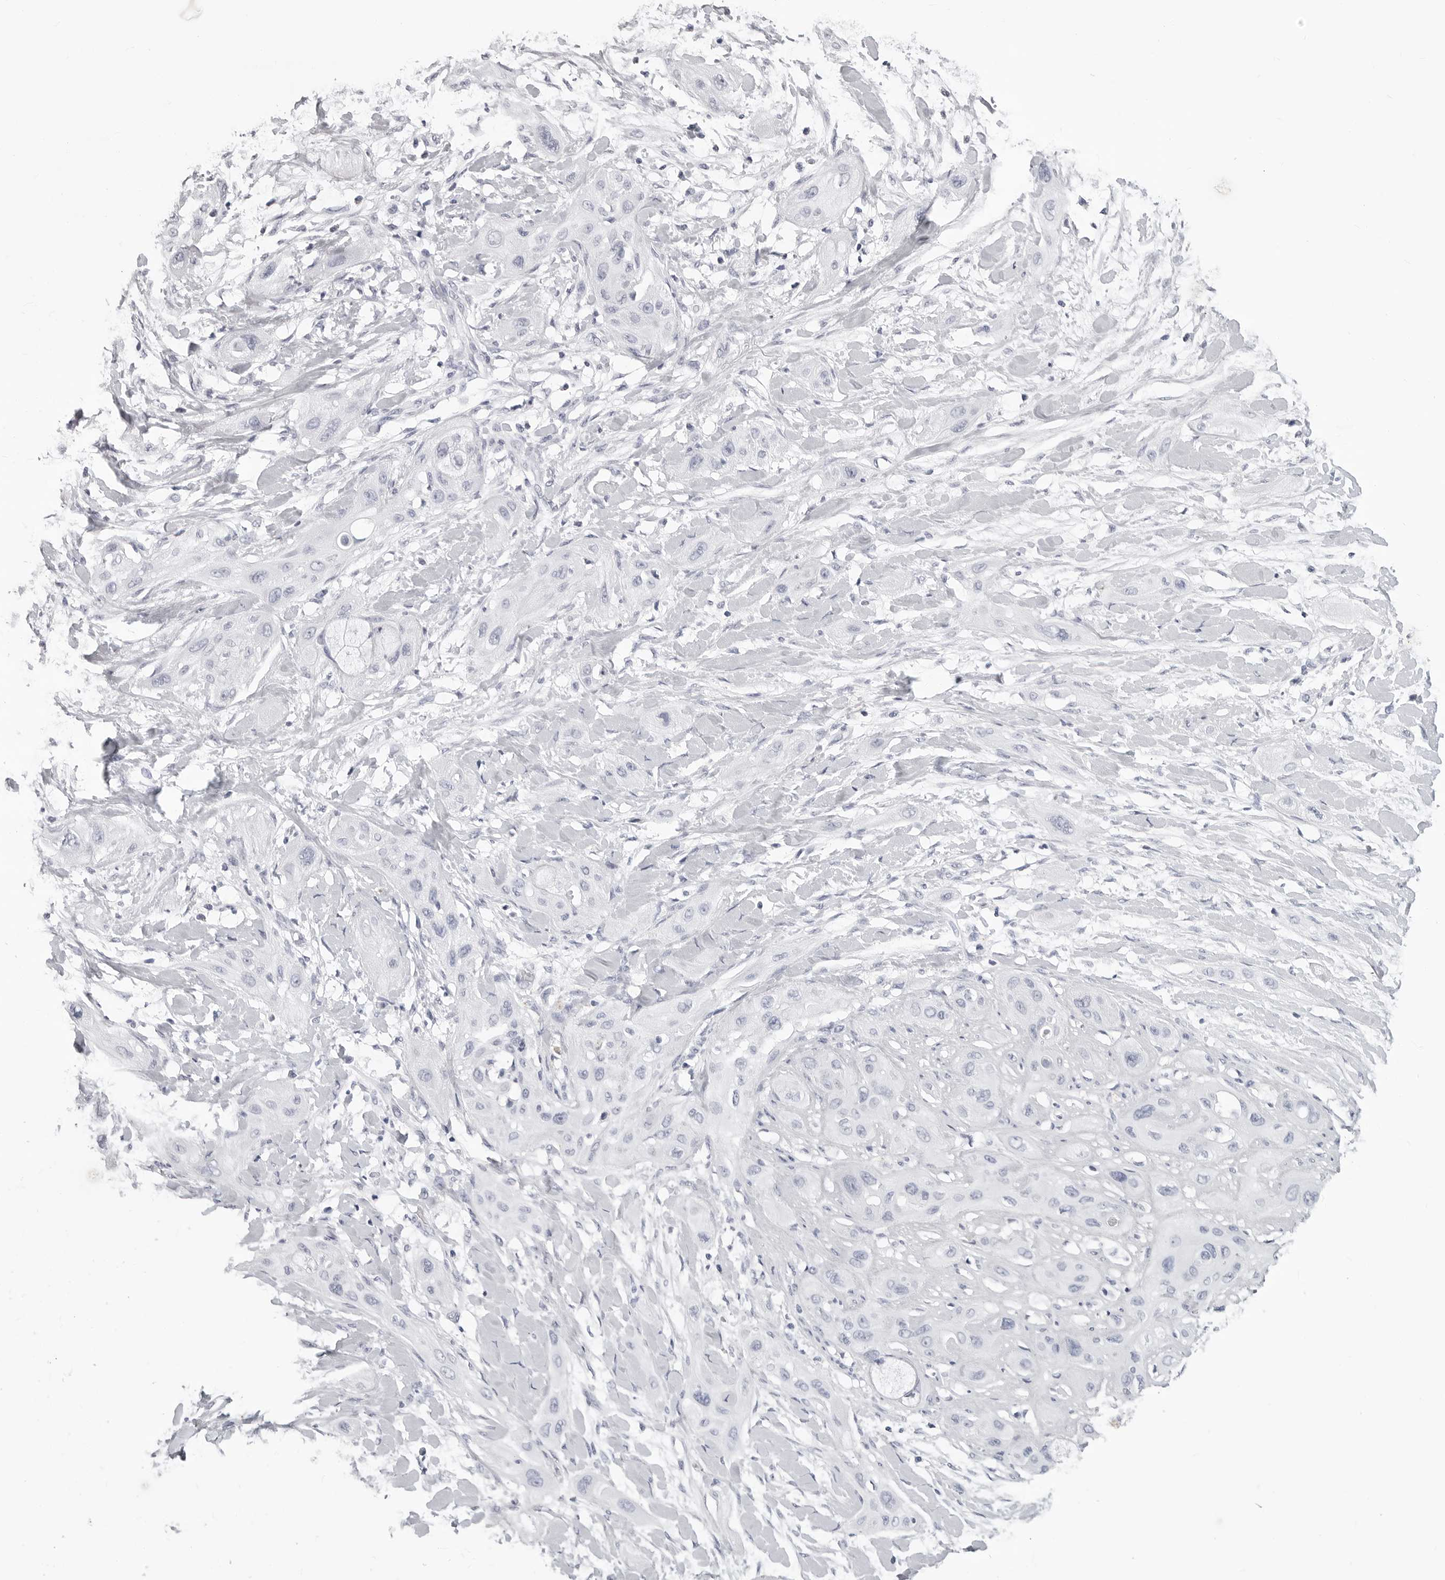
{"staining": {"intensity": "negative", "quantity": "none", "location": "none"}, "tissue": "lung cancer", "cell_type": "Tumor cells", "image_type": "cancer", "snomed": [{"axis": "morphology", "description": "Squamous cell carcinoma, NOS"}, {"axis": "topography", "description": "Lung"}], "caption": "IHC of human lung cancer demonstrates no positivity in tumor cells. (Brightfield microscopy of DAB (3,3'-diaminobenzidine) immunohistochemistry at high magnification).", "gene": "LGALS4", "patient": {"sex": "female", "age": 47}}